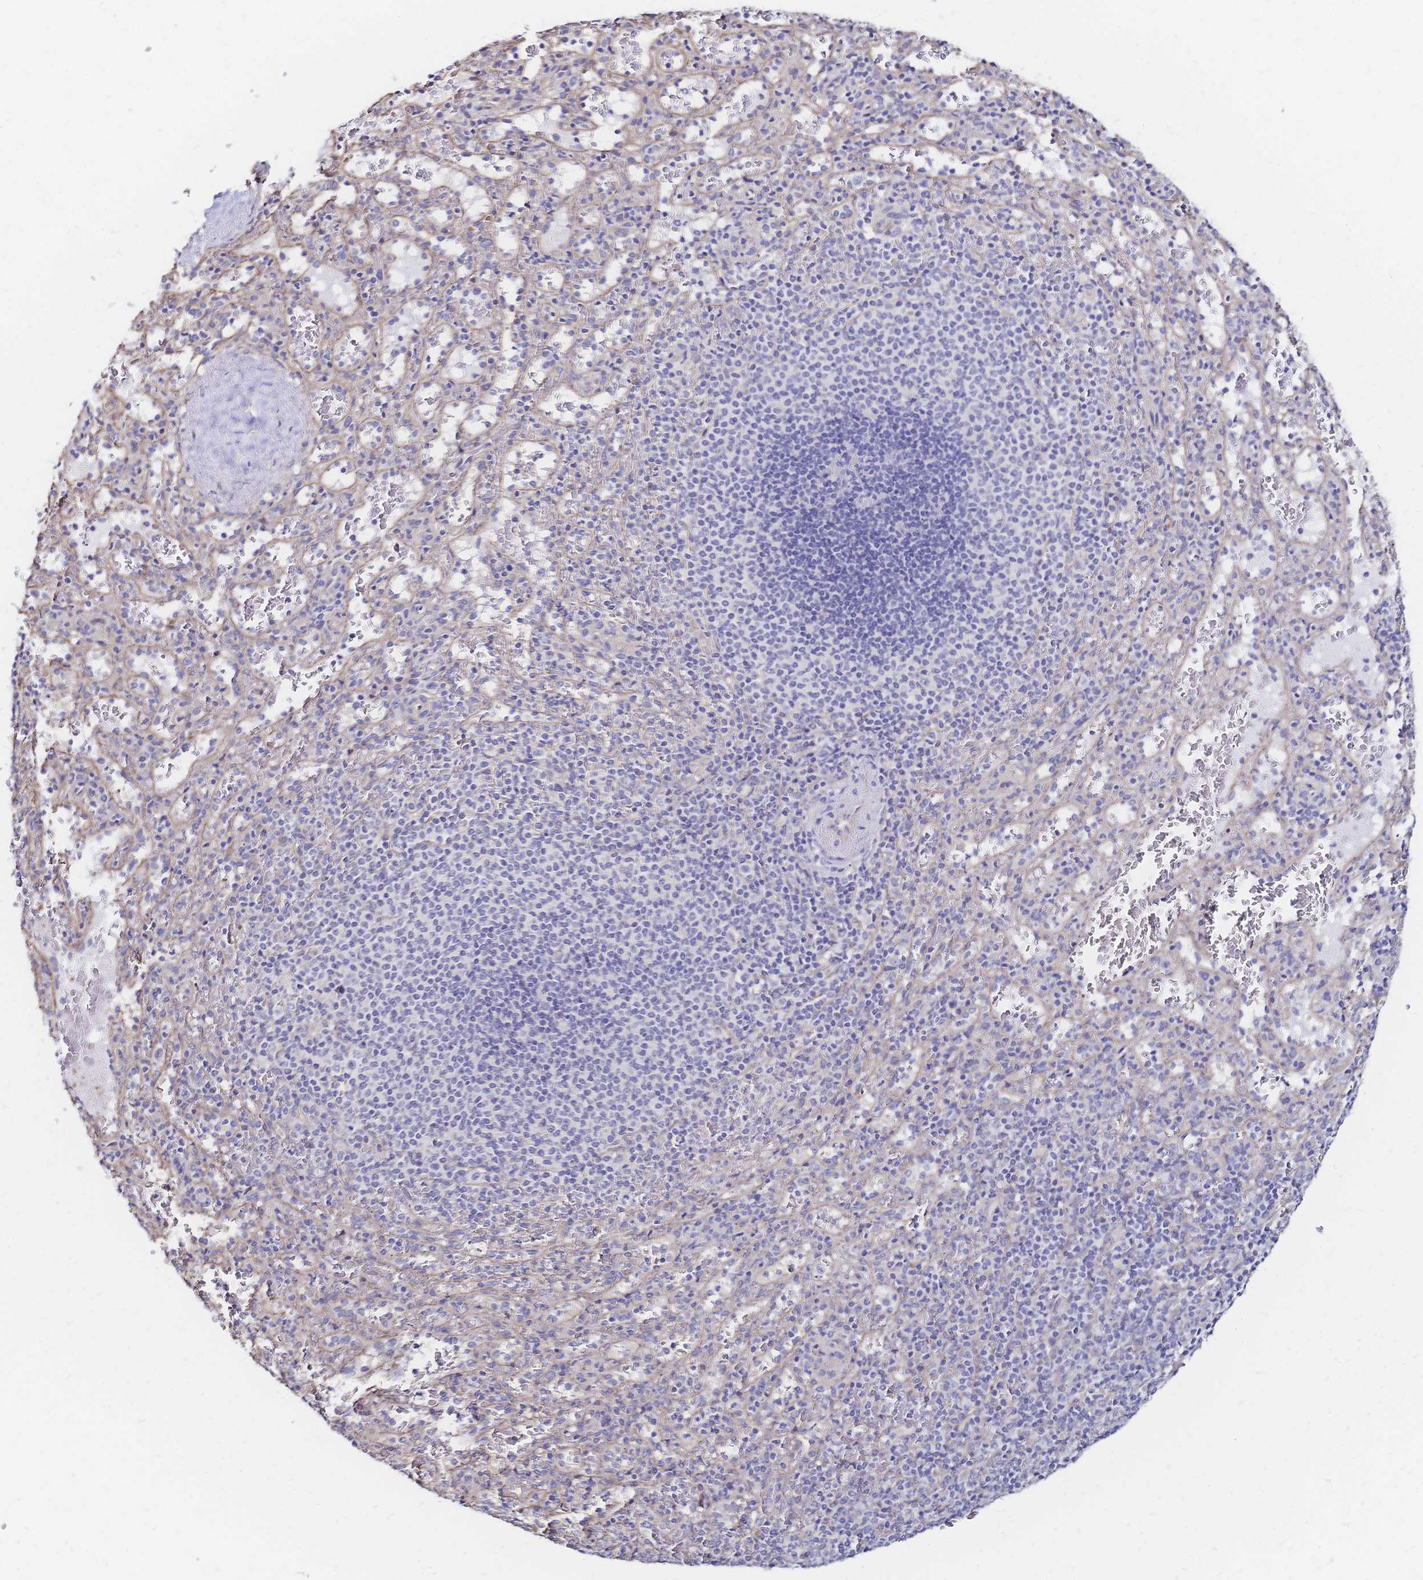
{"staining": {"intensity": "negative", "quantity": "none", "location": "none"}, "tissue": "spleen", "cell_type": "Cells in red pulp", "image_type": "normal", "snomed": [{"axis": "morphology", "description": "Normal tissue, NOS"}, {"axis": "topography", "description": "Spleen"}], "caption": "This photomicrograph is of unremarkable spleen stained with immunohistochemistry (IHC) to label a protein in brown with the nuclei are counter-stained blue. There is no positivity in cells in red pulp. Brightfield microscopy of immunohistochemistry (IHC) stained with DAB (brown) and hematoxylin (blue), captured at high magnification.", "gene": "SLC5A1", "patient": {"sex": "male", "age": 57}}